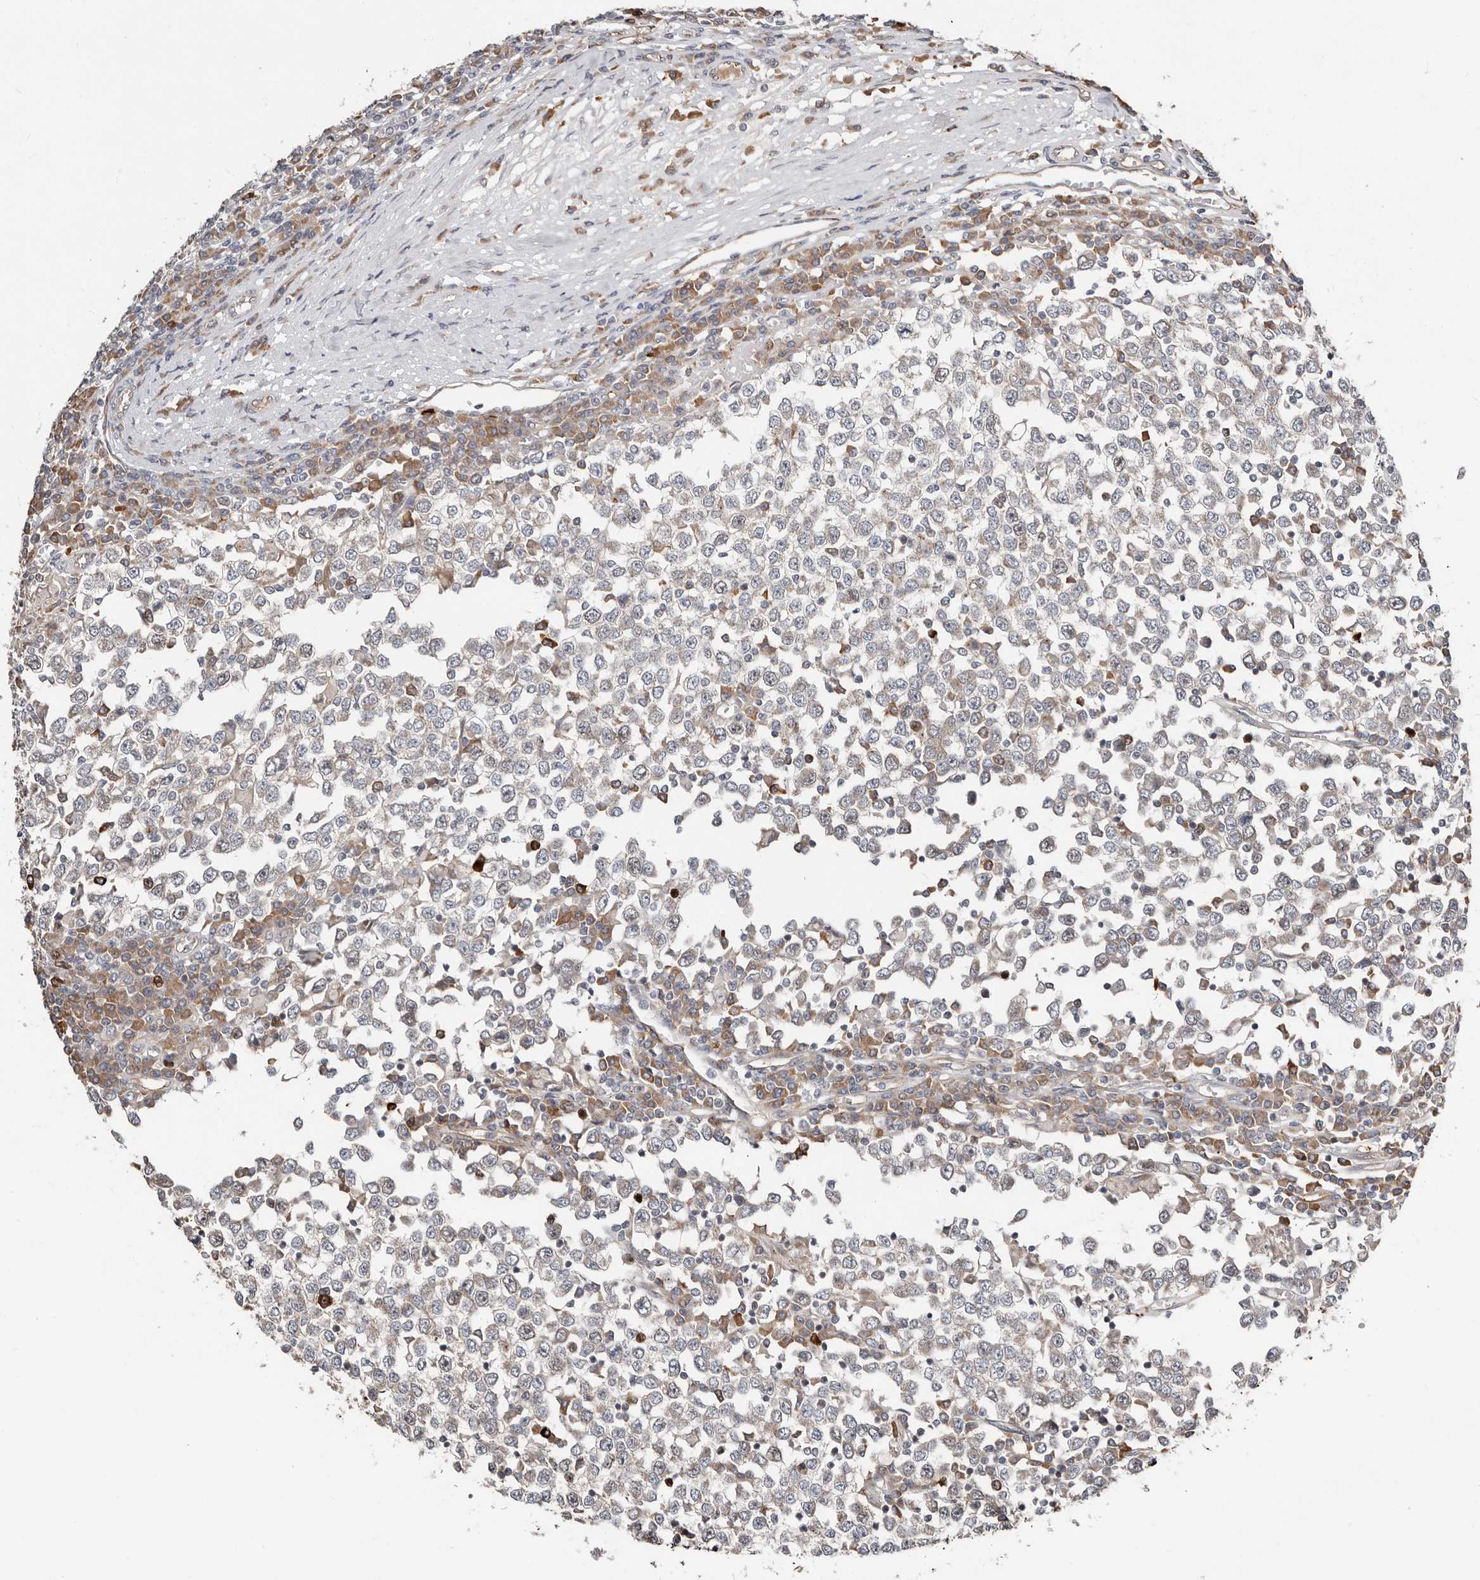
{"staining": {"intensity": "weak", "quantity": "<25%", "location": "cytoplasmic/membranous"}, "tissue": "testis cancer", "cell_type": "Tumor cells", "image_type": "cancer", "snomed": [{"axis": "morphology", "description": "Seminoma, NOS"}, {"axis": "topography", "description": "Testis"}], "caption": "Protein analysis of testis cancer (seminoma) reveals no significant expression in tumor cells.", "gene": "SMYD4", "patient": {"sex": "male", "age": 65}}